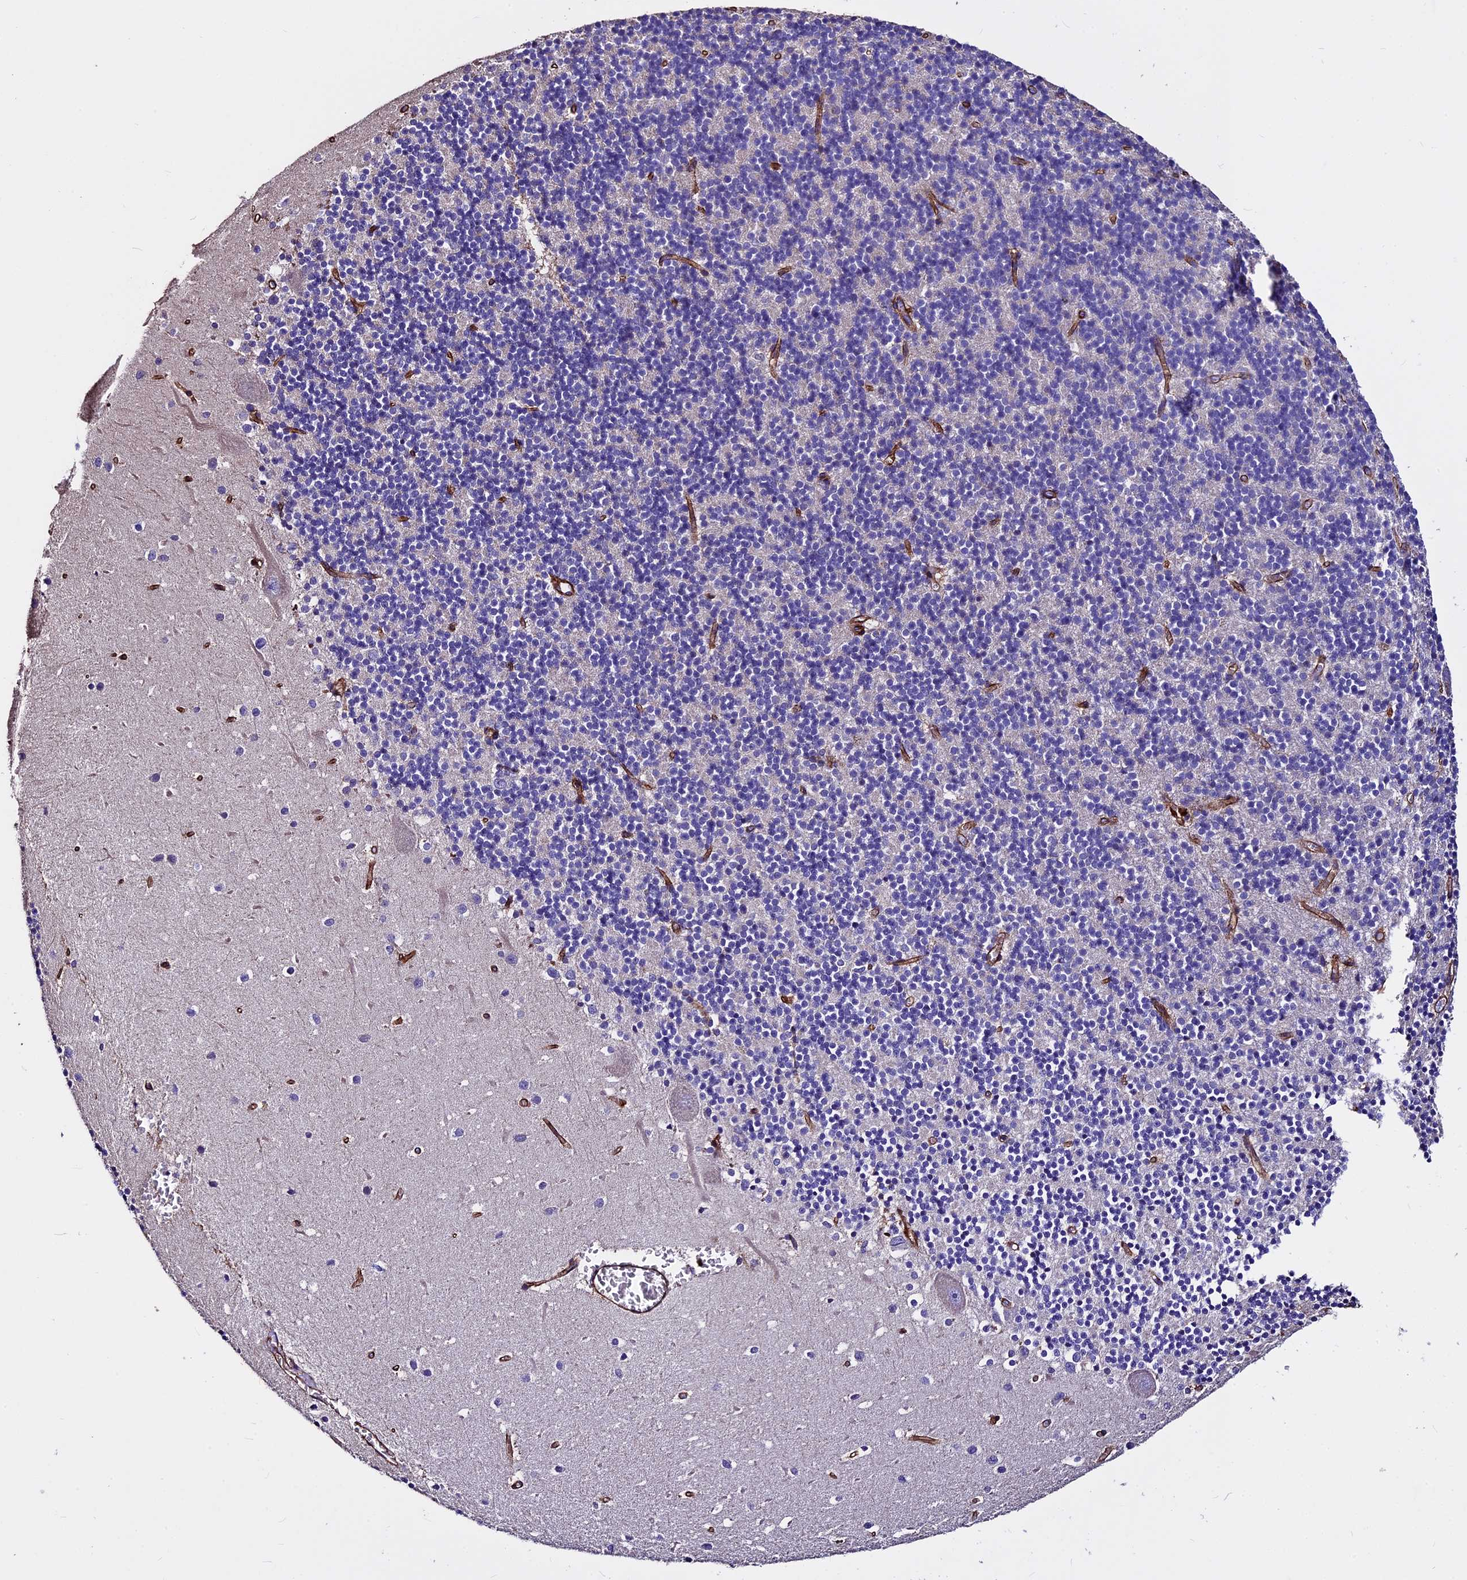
{"staining": {"intensity": "negative", "quantity": "none", "location": "none"}, "tissue": "cerebellum", "cell_type": "Cells in granular layer", "image_type": "normal", "snomed": [{"axis": "morphology", "description": "Normal tissue, NOS"}, {"axis": "topography", "description": "Cerebellum"}], "caption": "Immunohistochemistry image of benign cerebellum stained for a protein (brown), which exhibits no staining in cells in granular layer.", "gene": "EVA1B", "patient": {"sex": "male", "age": 54}}